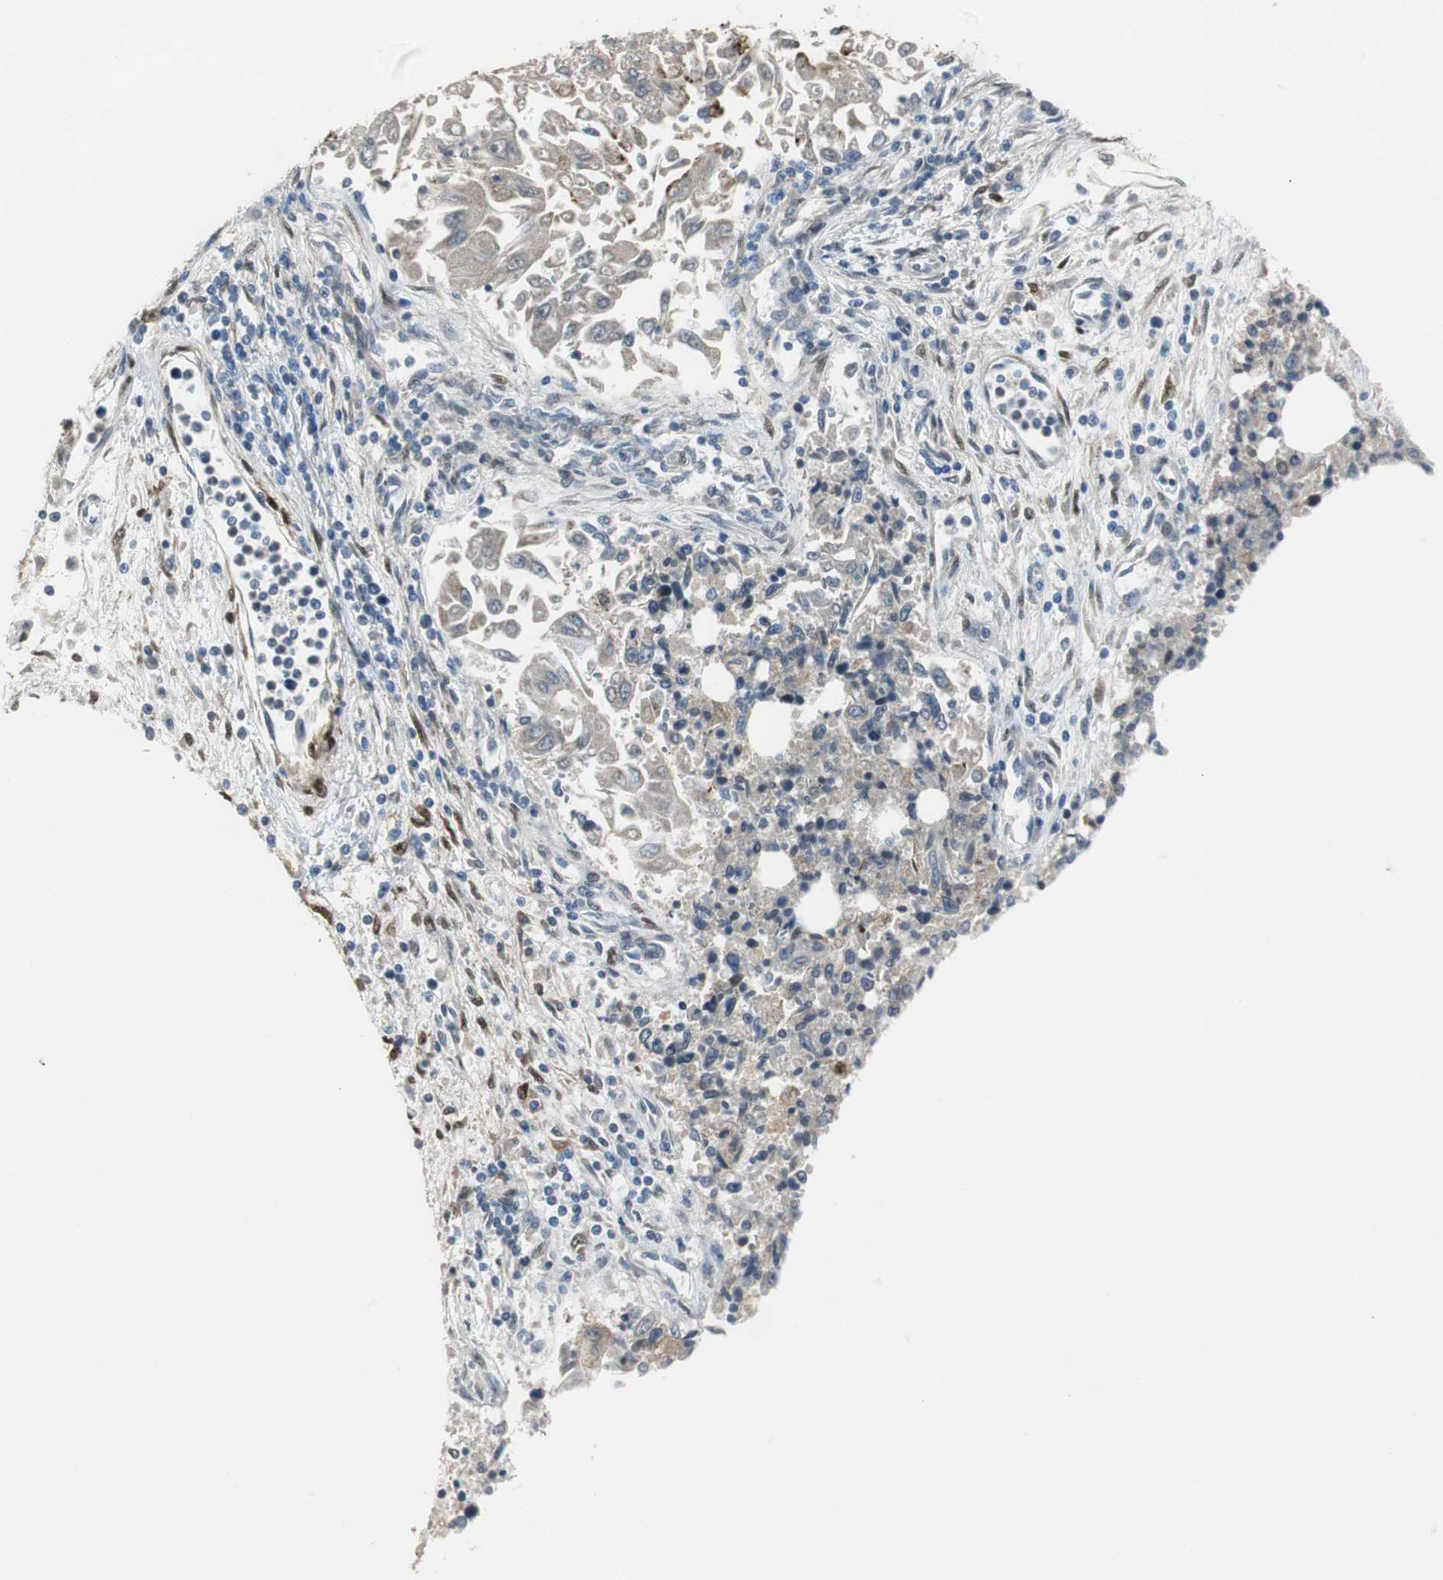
{"staining": {"intensity": "negative", "quantity": "none", "location": "none"}, "tissue": "lung cancer", "cell_type": "Tumor cells", "image_type": "cancer", "snomed": [{"axis": "morphology", "description": "Adenocarcinoma, NOS"}, {"axis": "topography", "description": "Lung"}], "caption": "IHC image of neoplastic tissue: human lung adenocarcinoma stained with DAB shows no significant protein staining in tumor cells. The staining is performed using DAB brown chromogen with nuclei counter-stained in using hematoxylin.", "gene": "FHL2", "patient": {"sex": "male", "age": 84}}